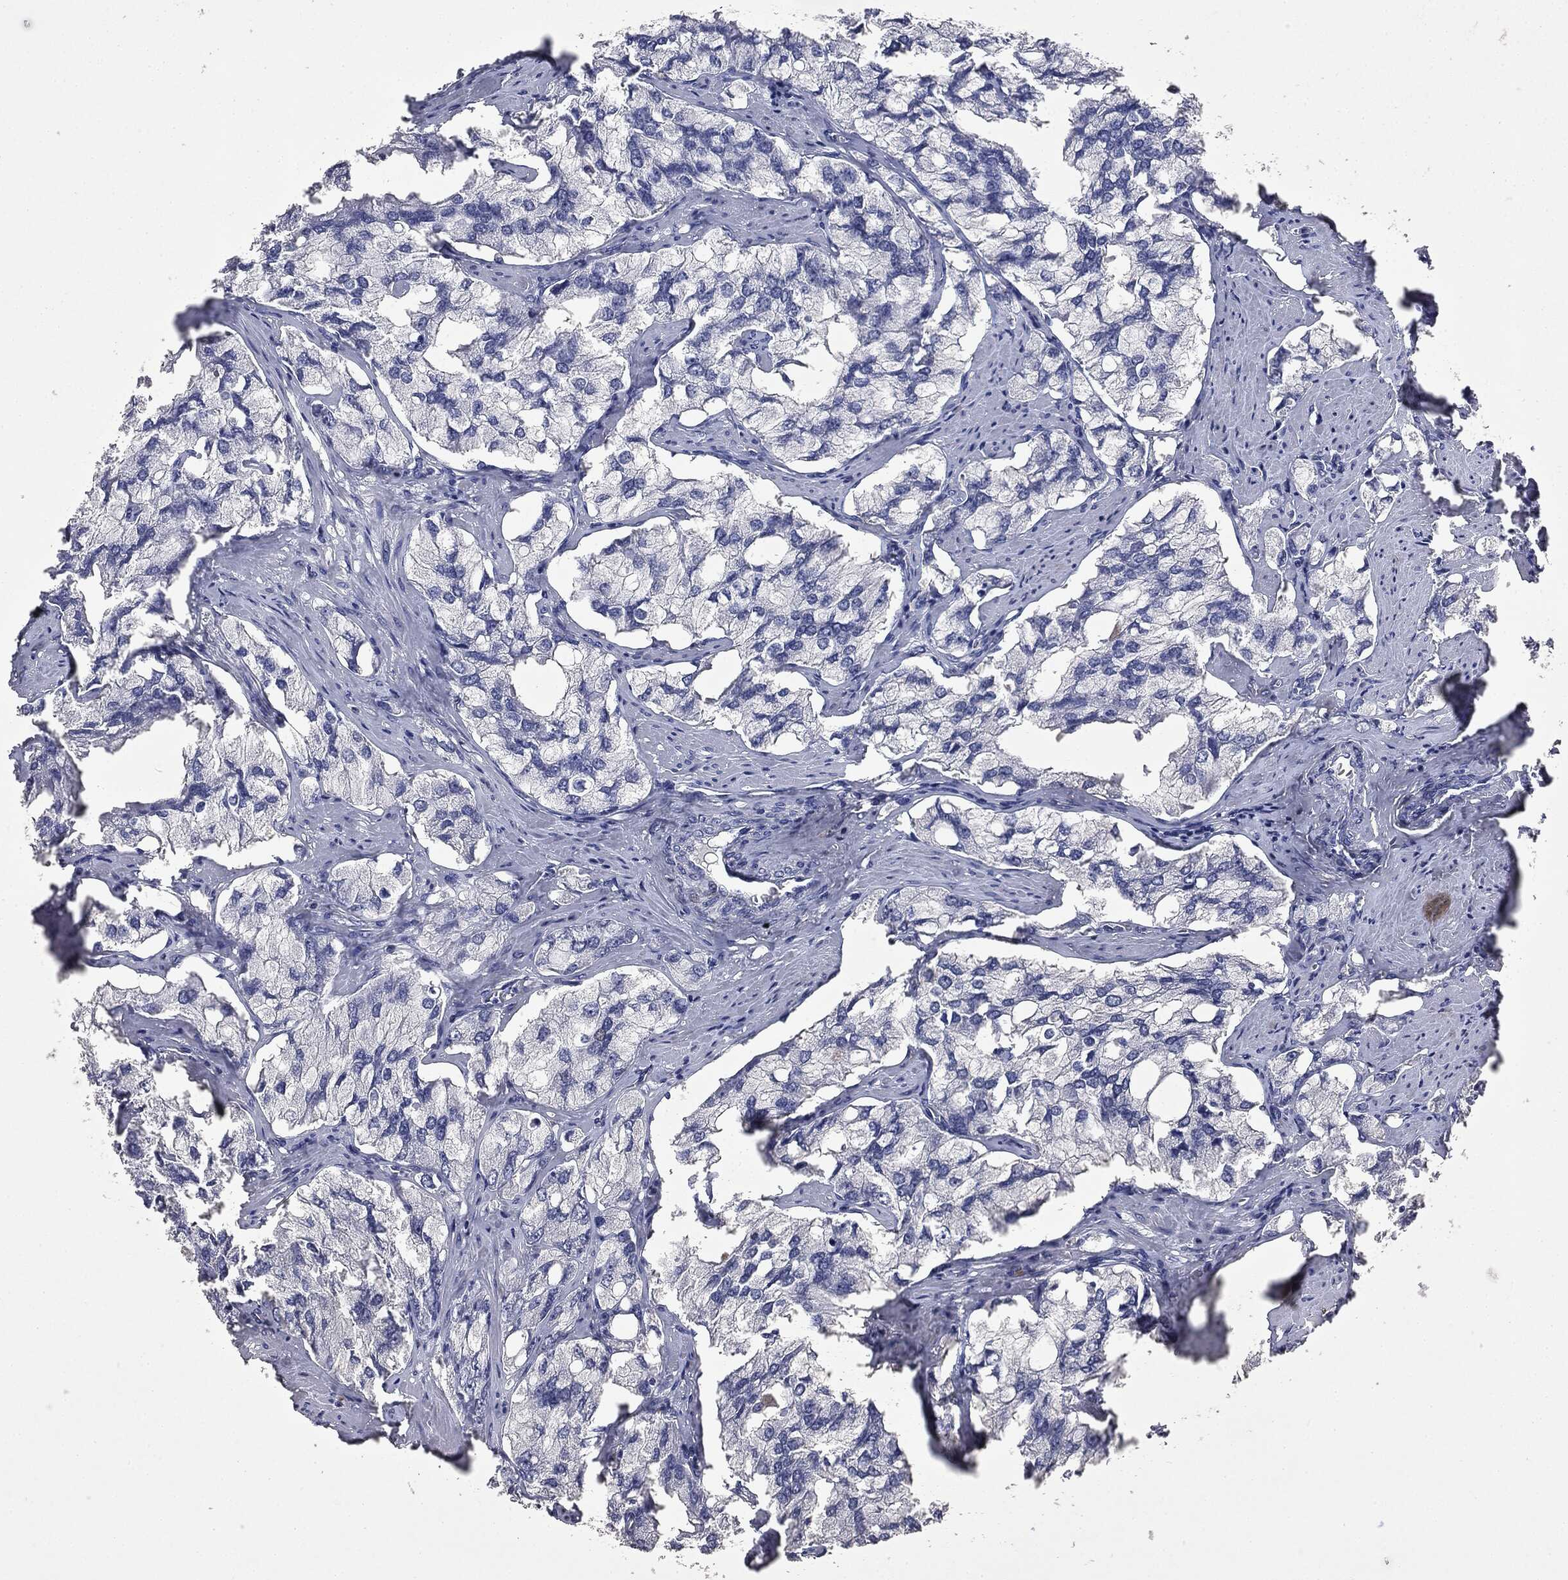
{"staining": {"intensity": "negative", "quantity": "none", "location": "none"}, "tissue": "prostate cancer", "cell_type": "Tumor cells", "image_type": "cancer", "snomed": [{"axis": "morphology", "description": "Adenocarcinoma, NOS"}, {"axis": "topography", "description": "Prostate and seminal vesicle, NOS"}, {"axis": "topography", "description": "Prostate"}], "caption": "An image of prostate adenocarcinoma stained for a protein exhibits no brown staining in tumor cells.", "gene": "ATP2A1", "patient": {"sex": "male", "age": 64}}